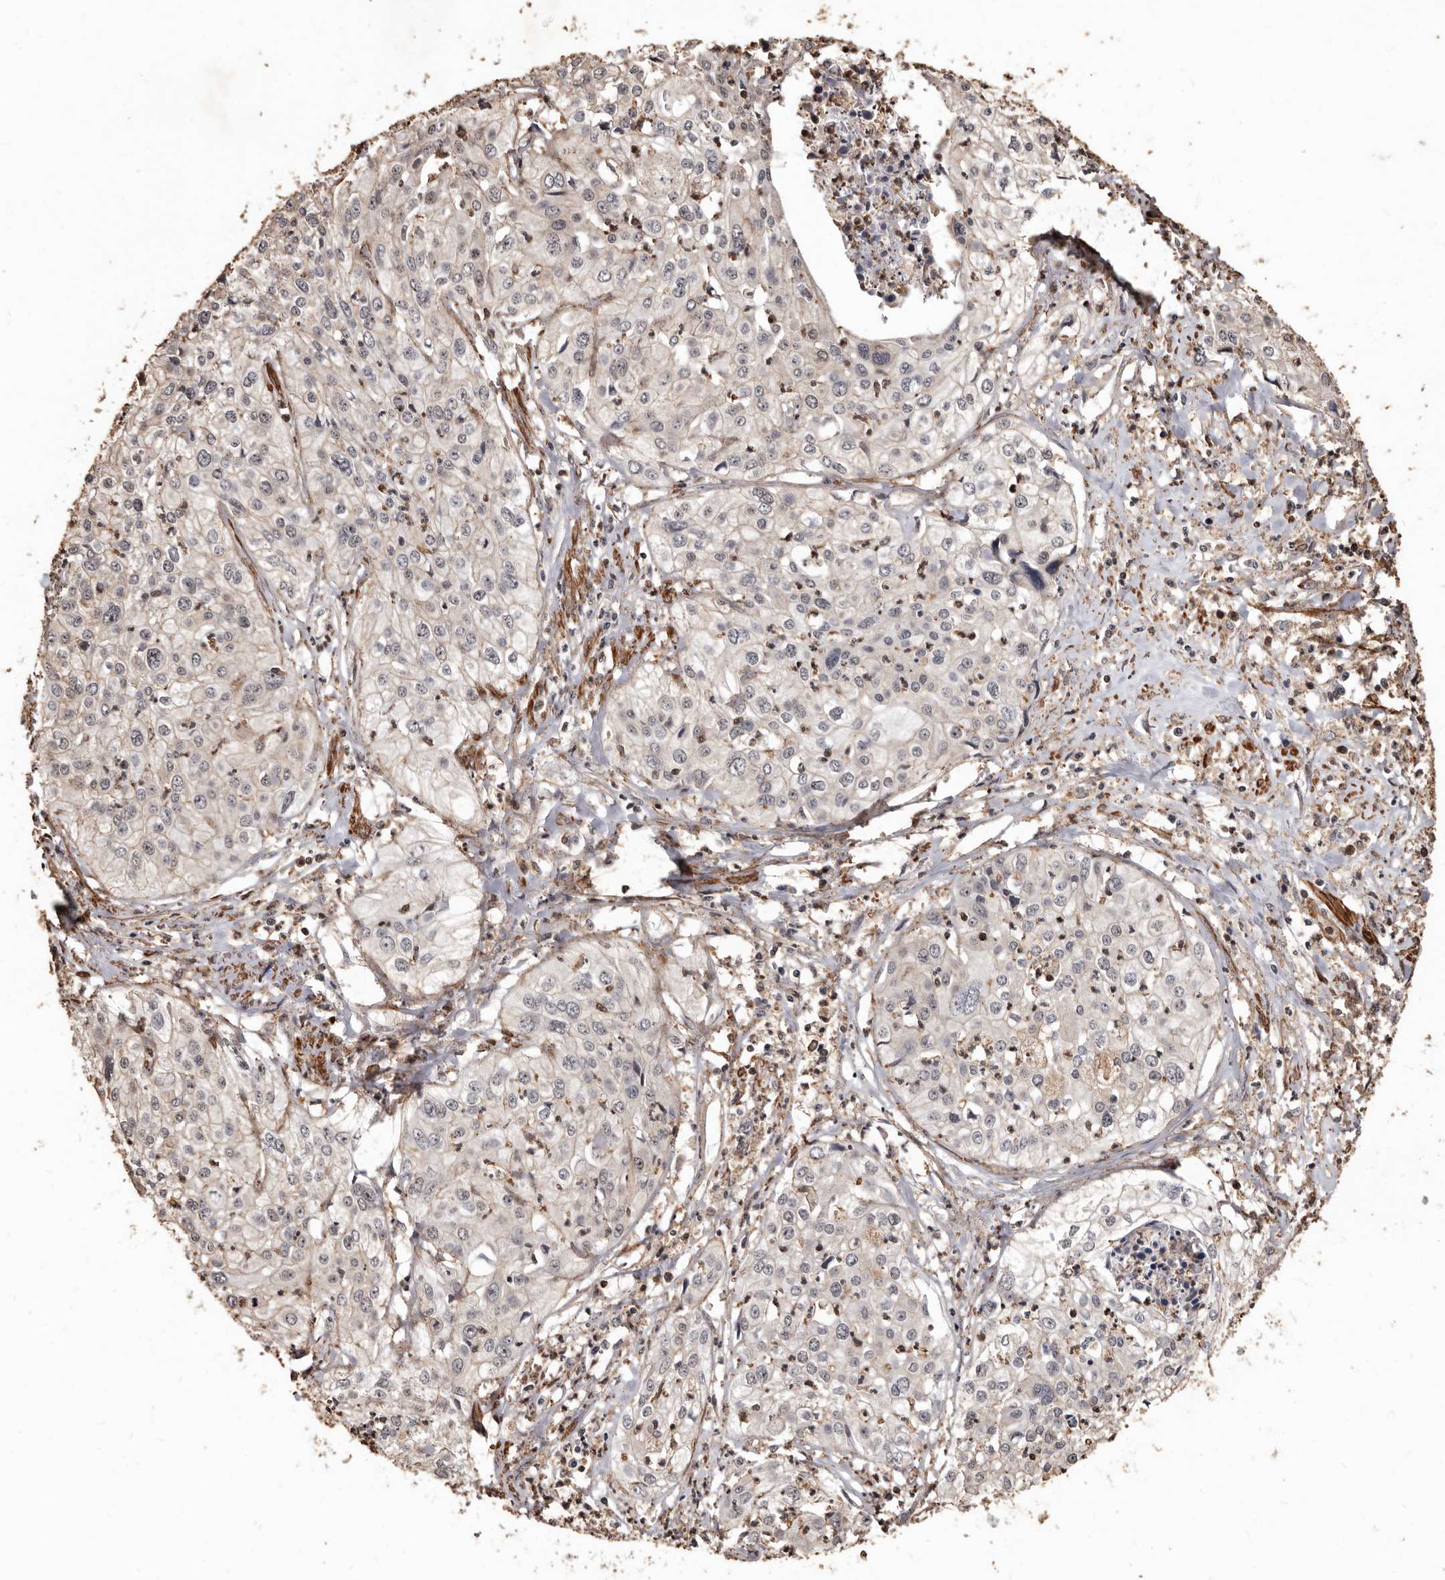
{"staining": {"intensity": "negative", "quantity": "none", "location": "none"}, "tissue": "cervical cancer", "cell_type": "Tumor cells", "image_type": "cancer", "snomed": [{"axis": "morphology", "description": "Squamous cell carcinoma, NOS"}, {"axis": "topography", "description": "Cervix"}], "caption": "Immunohistochemical staining of cervical squamous cell carcinoma reveals no significant expression in tumor cells.", "gene": "GSK3A", "patient": {"sex": "female", "age": 31}}